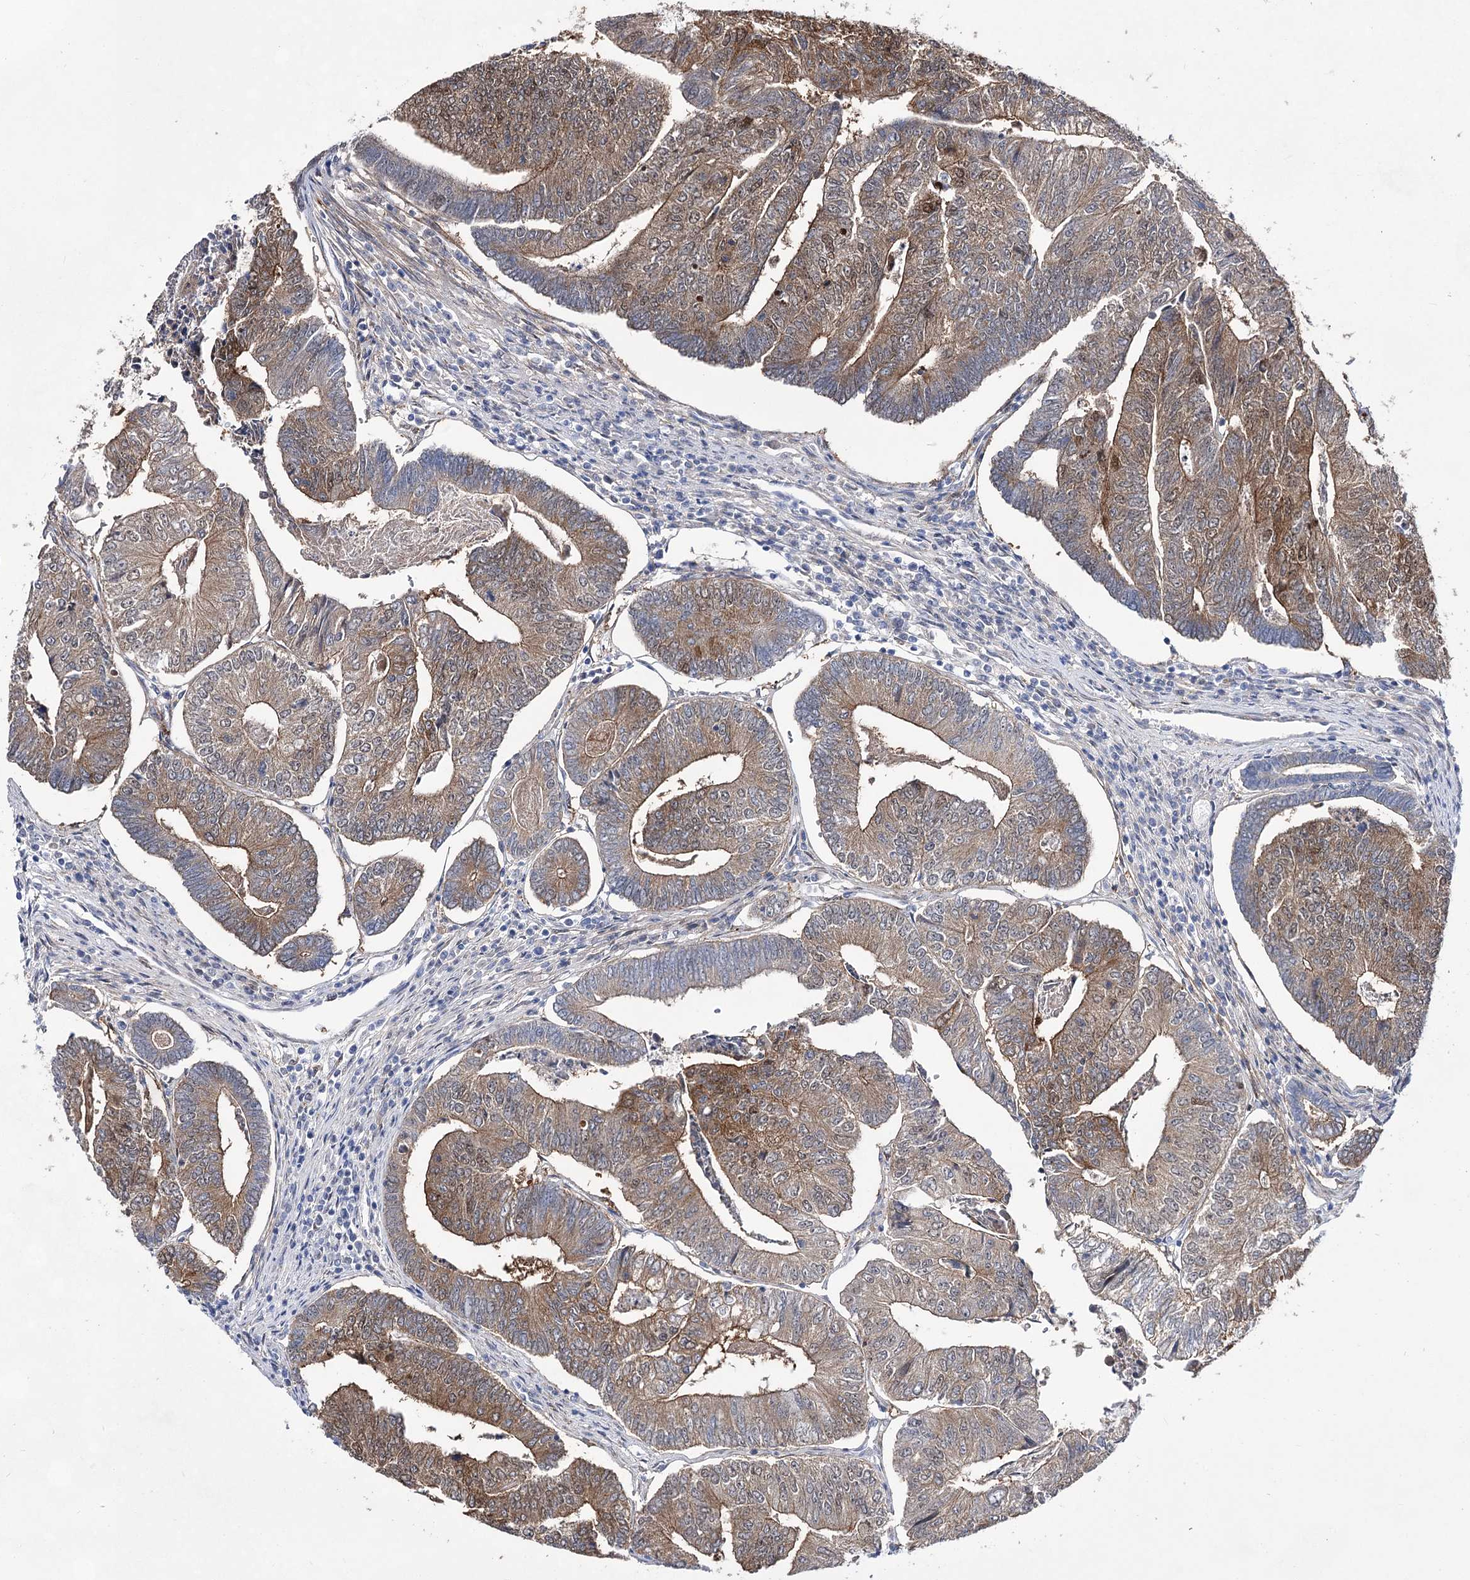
{"staining": {"intensity": "moderate", "quantity": ">75%", "location": "cytoplasmic/membranous"}, "tissue": "colorectal cancer", "cell_type": "Tumor cells", "image_type": "cancer", "snomed": [{"axis": "morphology", "description": "Adenocarcinoma, NOS"}, {"axis": "topography", "description": "Colon"}], "caption": "Human colorectal cancer stained with a brown dye exhibits moderate cytoplasmic/membranous positive positivity in about >75% of tumor cells.", "gene": "UGDH", "patient": {"sex": "female", "age": 67}}